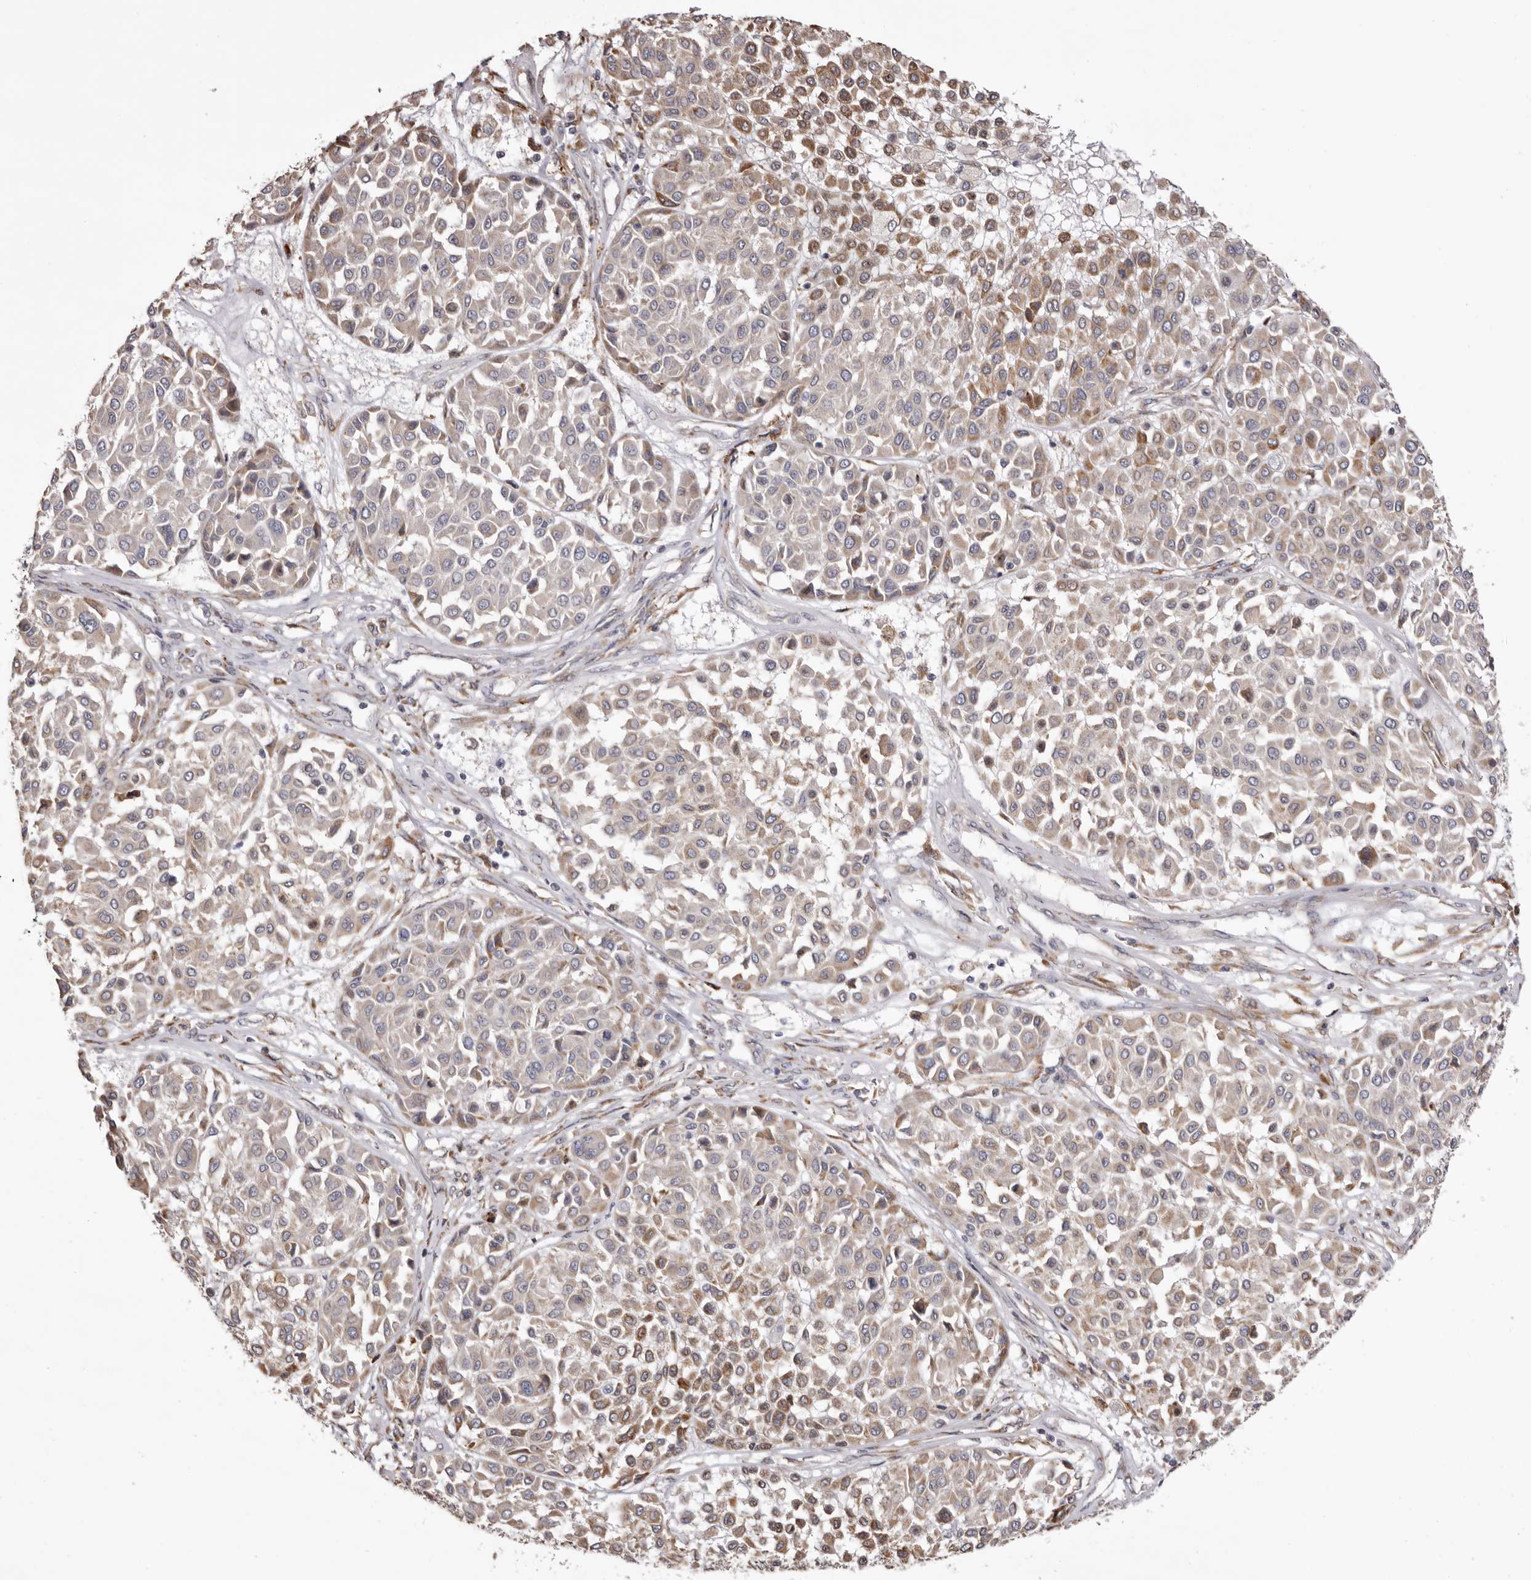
{"staining": {"intensity": "moderate", "quantity": "25%-75%", "location": "cytoplasmic/membranous"}, "tissue": "melanoma", "cell_type": "Tumor cells", "image_type": "cancer", "snomed": [{"axis": "morphology", "description": "Malignant melanoma, Metastatic site"}, {"axis": "topography", "description": "Soft tissue"}], "caption": "Tumor cells reveal medium levels of moderate cytoplasmic/membranous expression in about 25%-75% of cells in malignant melanoma (metastatic site).", "gene": "PIGX", "patient": {"sex": "male", "age": 41}}